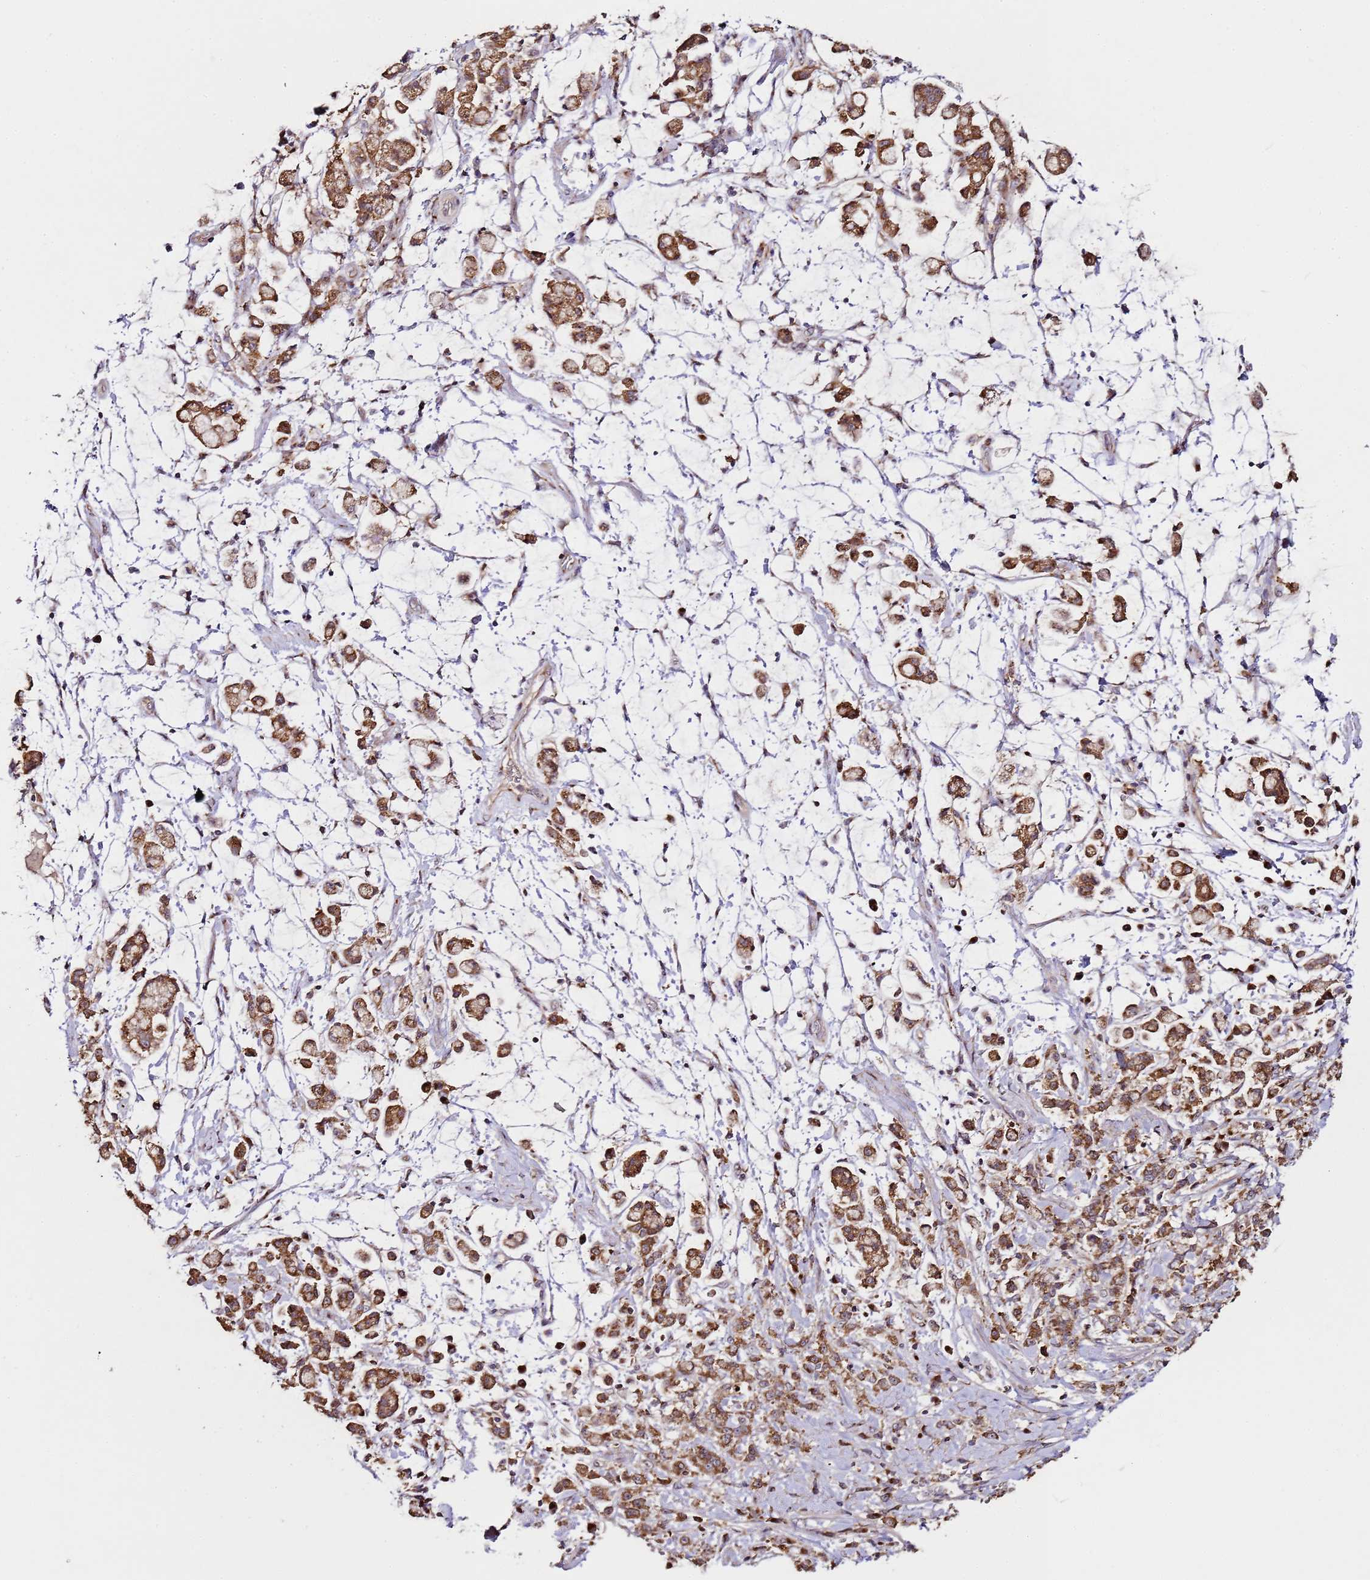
{"staining": {"intensity": "strong", "quantity": ">75%", "location": "cytoplasmic/membranous"}, "tissue": "stomach cancer", "cell_type": "Tumor cells", "image_type": "cancer", "snomed": [{"axis": "morphology", "description": "Adenocarcinoma, NOS"}, {"axis": "topography", "description": "Stomach"}], "caption": "Immunohistochemistry (IHC) of human stomach adenocarcinoma displays high levels of strong cytoplasmic/membranous staining in about >75% of tumor cells.", "gene": "MRPL49", "patient": {"sex": "female", "age": 60}}